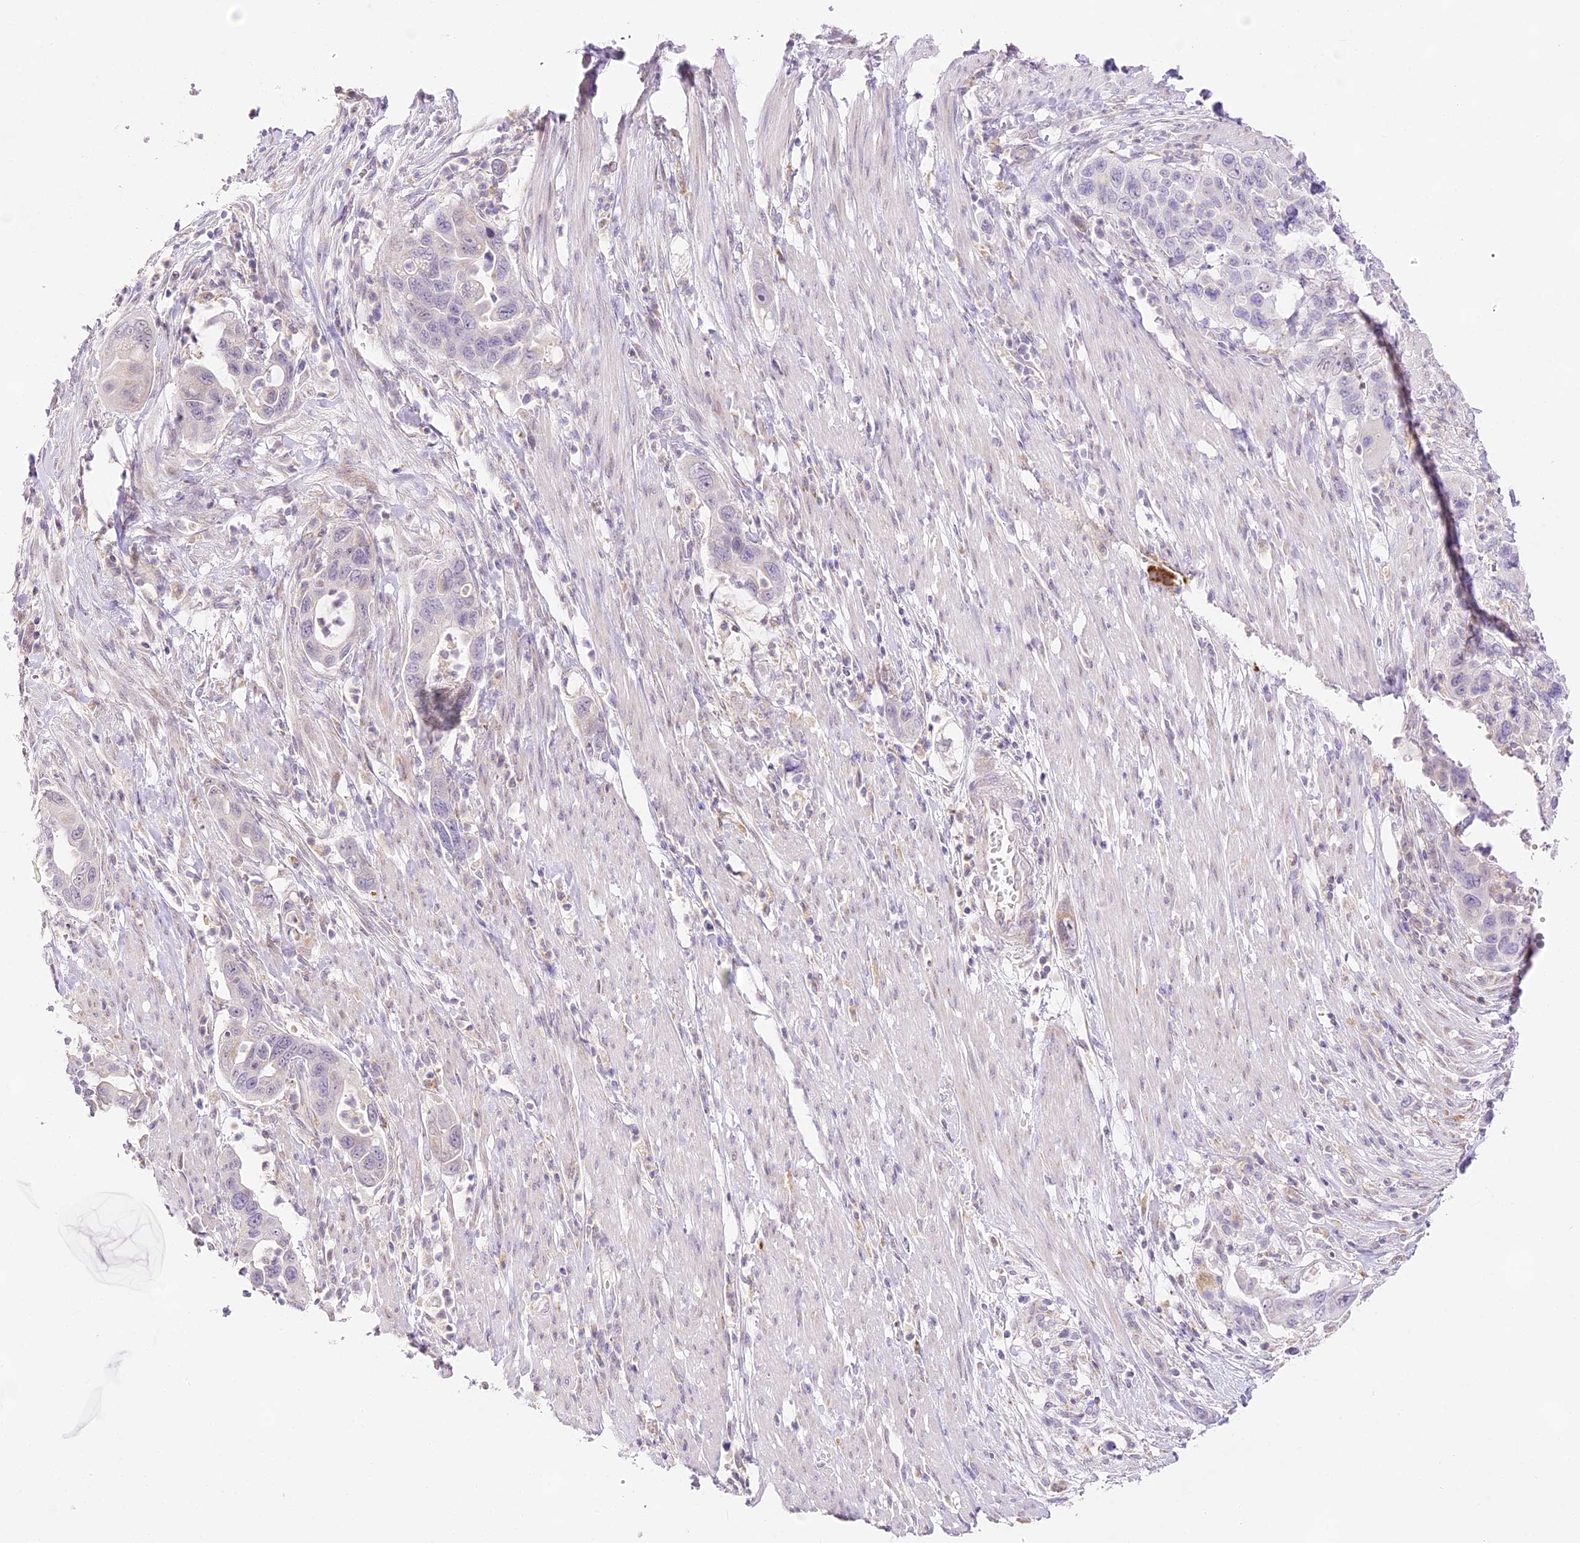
{"staining": {"intensity": "negative", "quantity": "none", "location": "none"}, "tissue": "pancreatic cancer", "cell_type": "Tumor cells", "image_type": "cancer", "snomed": [{"axis": "morphology", "description": "Adenocarcinoma, NOS"}, {"axis": "topography", "description": "Pancreas"}], "caption": "Tumor cells are negative for protein expression in human pancreatic adenocarcinoma.", "gene": "CCDC30", "patient": {"sex": "female", "age": 71}}